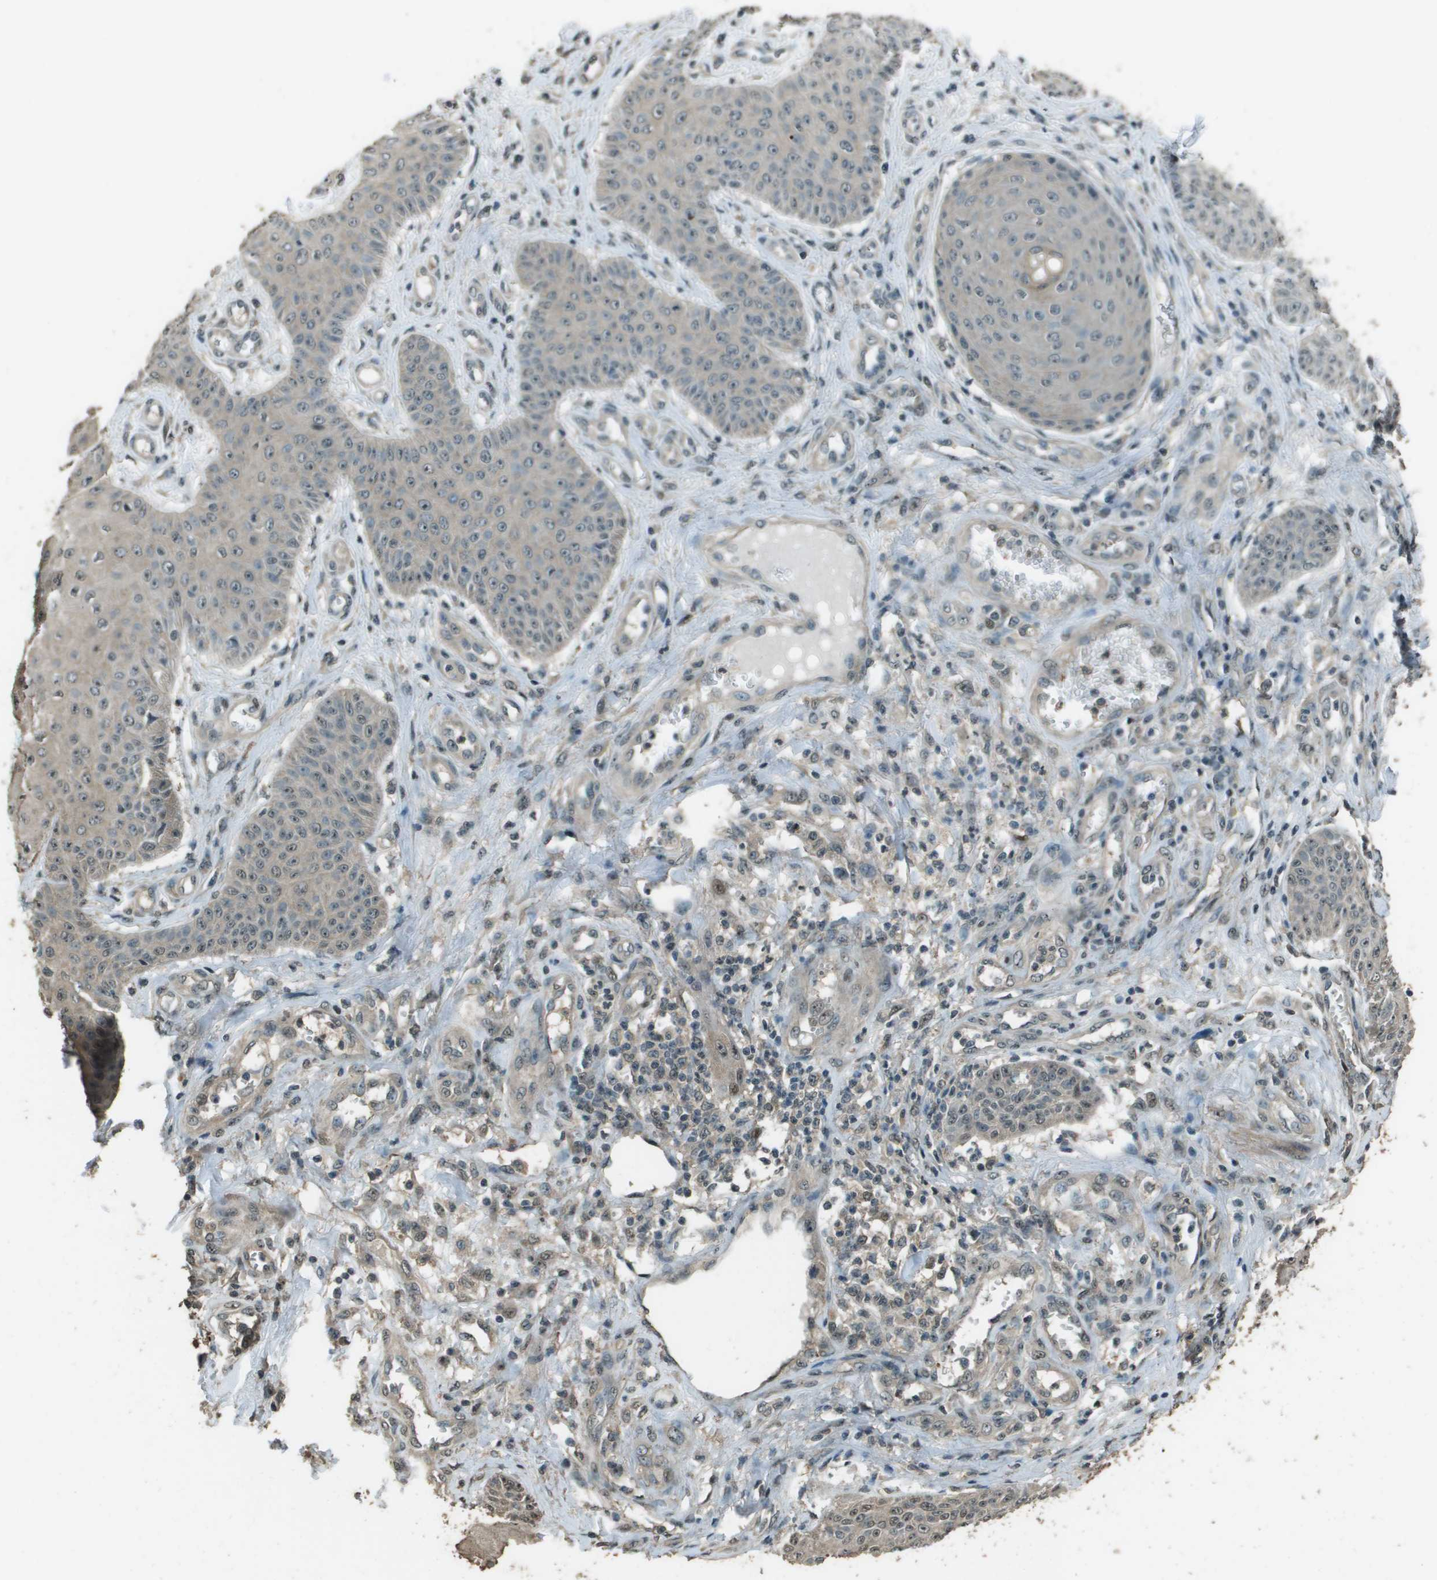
{"staining": {"intensity": "weak", "quantity": "25%-75%", "location": "cytoplasmic/membranous"}, "tissue": "skin cancer", "cell_type": "Tumor cells", "image_type": "cancer", "snomed": [{"axis": "morphology", "description": "Squamous cell carcinoma, NOS"}, {"axis": "topography", "description": "Skin"}], "caption": "Weak cytoplasmic/membranous positivity for a protein is identified in about 25%-75% of tumor cells of skin cancer using immunohistochemistry.", "gene": "SDC3", "patient": {"sex": "male", "age": 74}}